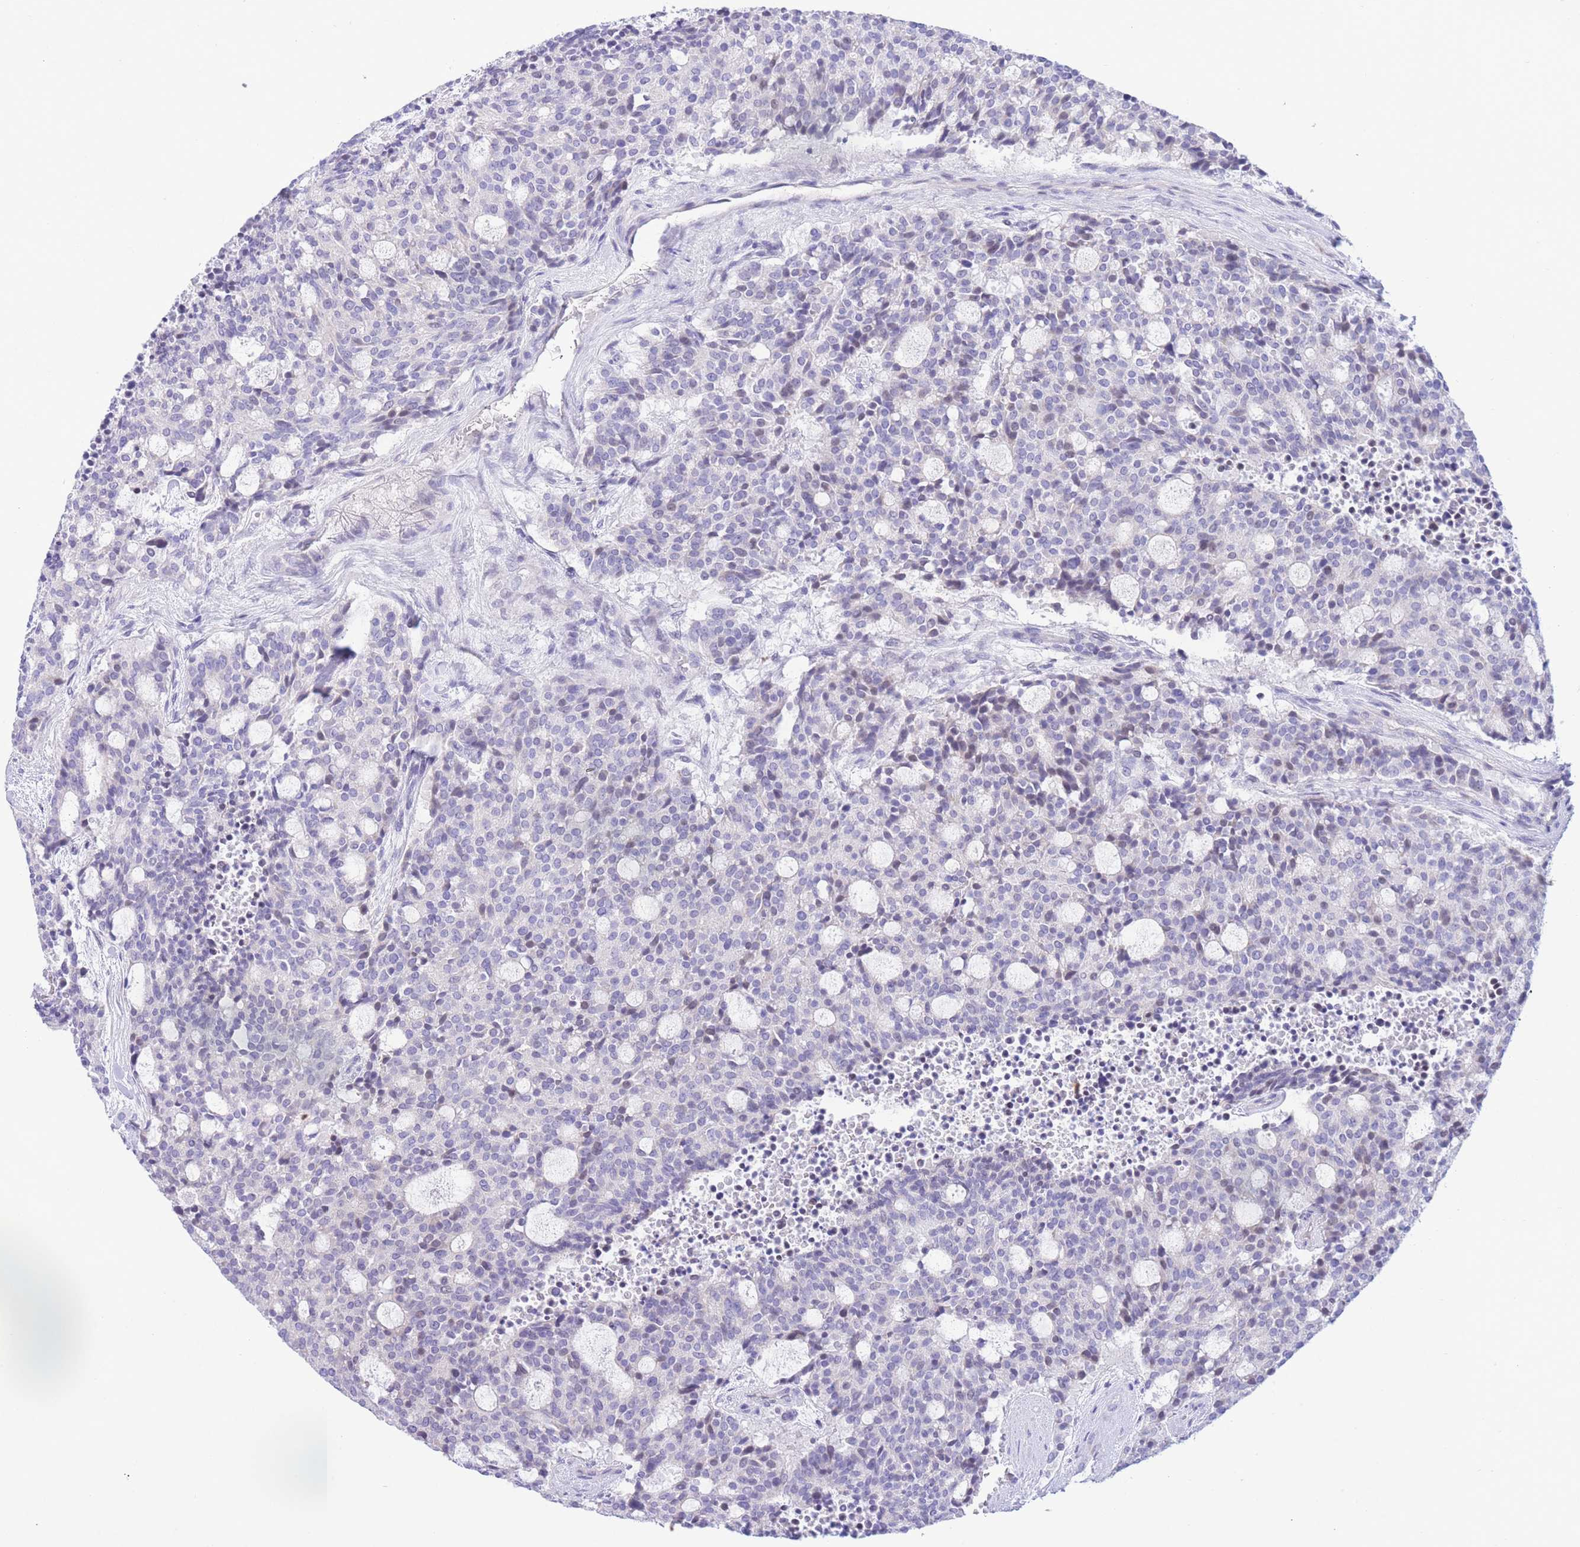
{"staining": {"intensity": "negative", "quantity": "none", "location": "none"}, "tissue": "carcinoid", "cell_type": "Tumor cells", "image_type": "cancer", "snomed": [{"axis": "morphology", "description": "Carcinoid, malignant, NOS"}, {"axis": "topography", "description": "Pancreas"}], "caption": "Tumor cells show no significant protein expression in carcinoid.", "gene": "RPL39L", "patient": {"sex": "female", "age": 54}}